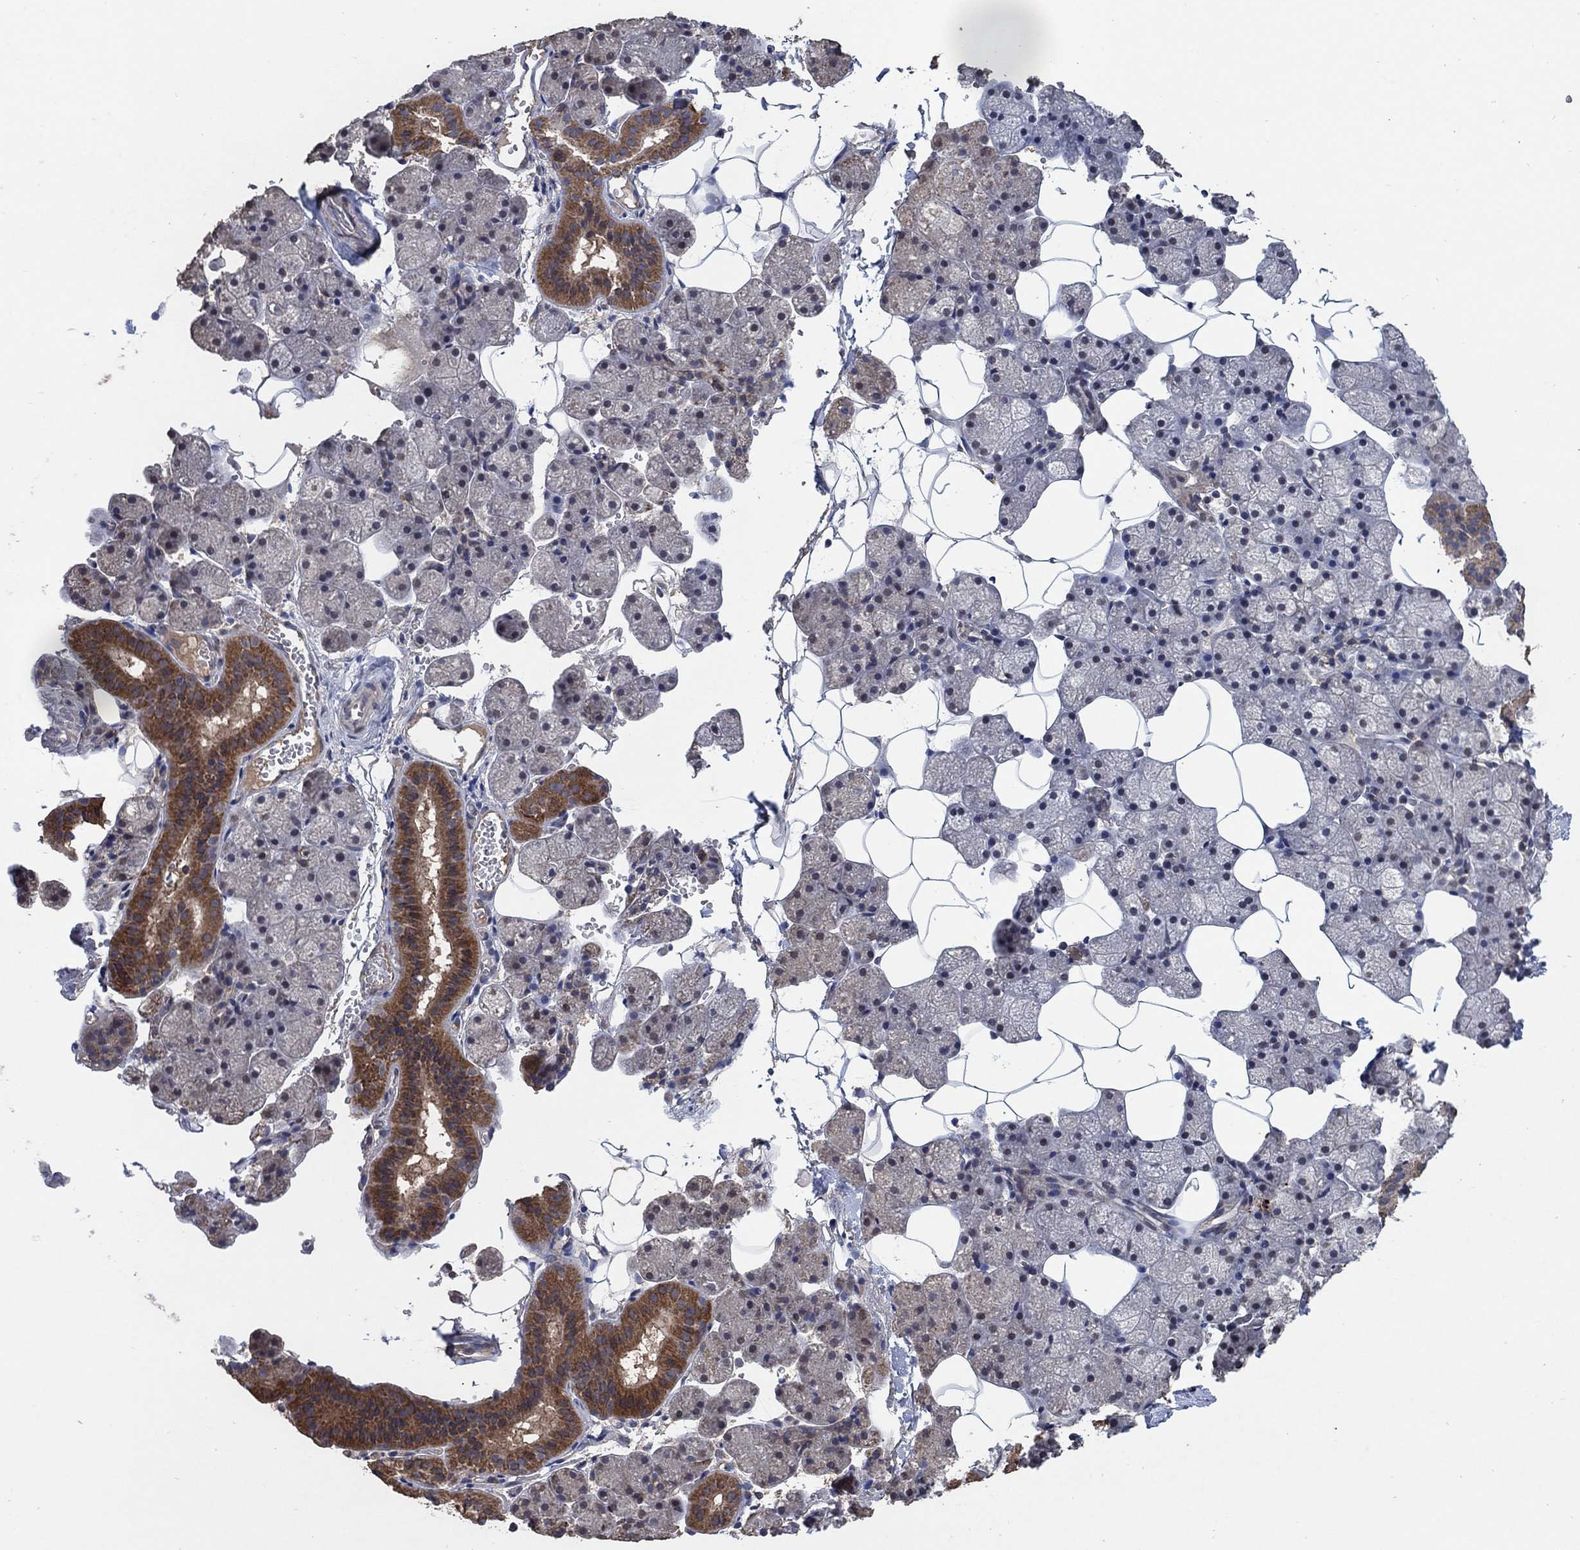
{"staining": {"intensity": "strong", "quantity": "25%-75%", "location": "cytoplasmic/membranous"}, "tissue": "salivary gland", "cell_type": "Glandular cells", "image_type": "normal", "snomed": [{"axis": "morphology", "description": "Normal tissue, NOS"}, {"axis": "topography", "description": "Salivary gland"}], "caption": "Immunohistochemistry micrograph of normal salivary gland stained for a protein (brown), which displays high levels of strong cytoplasmic/membranous positivity in about 25%-75% of glandular cells.", "gene": "MRPS24", "patient": {"sex": "male", "age": 38}}